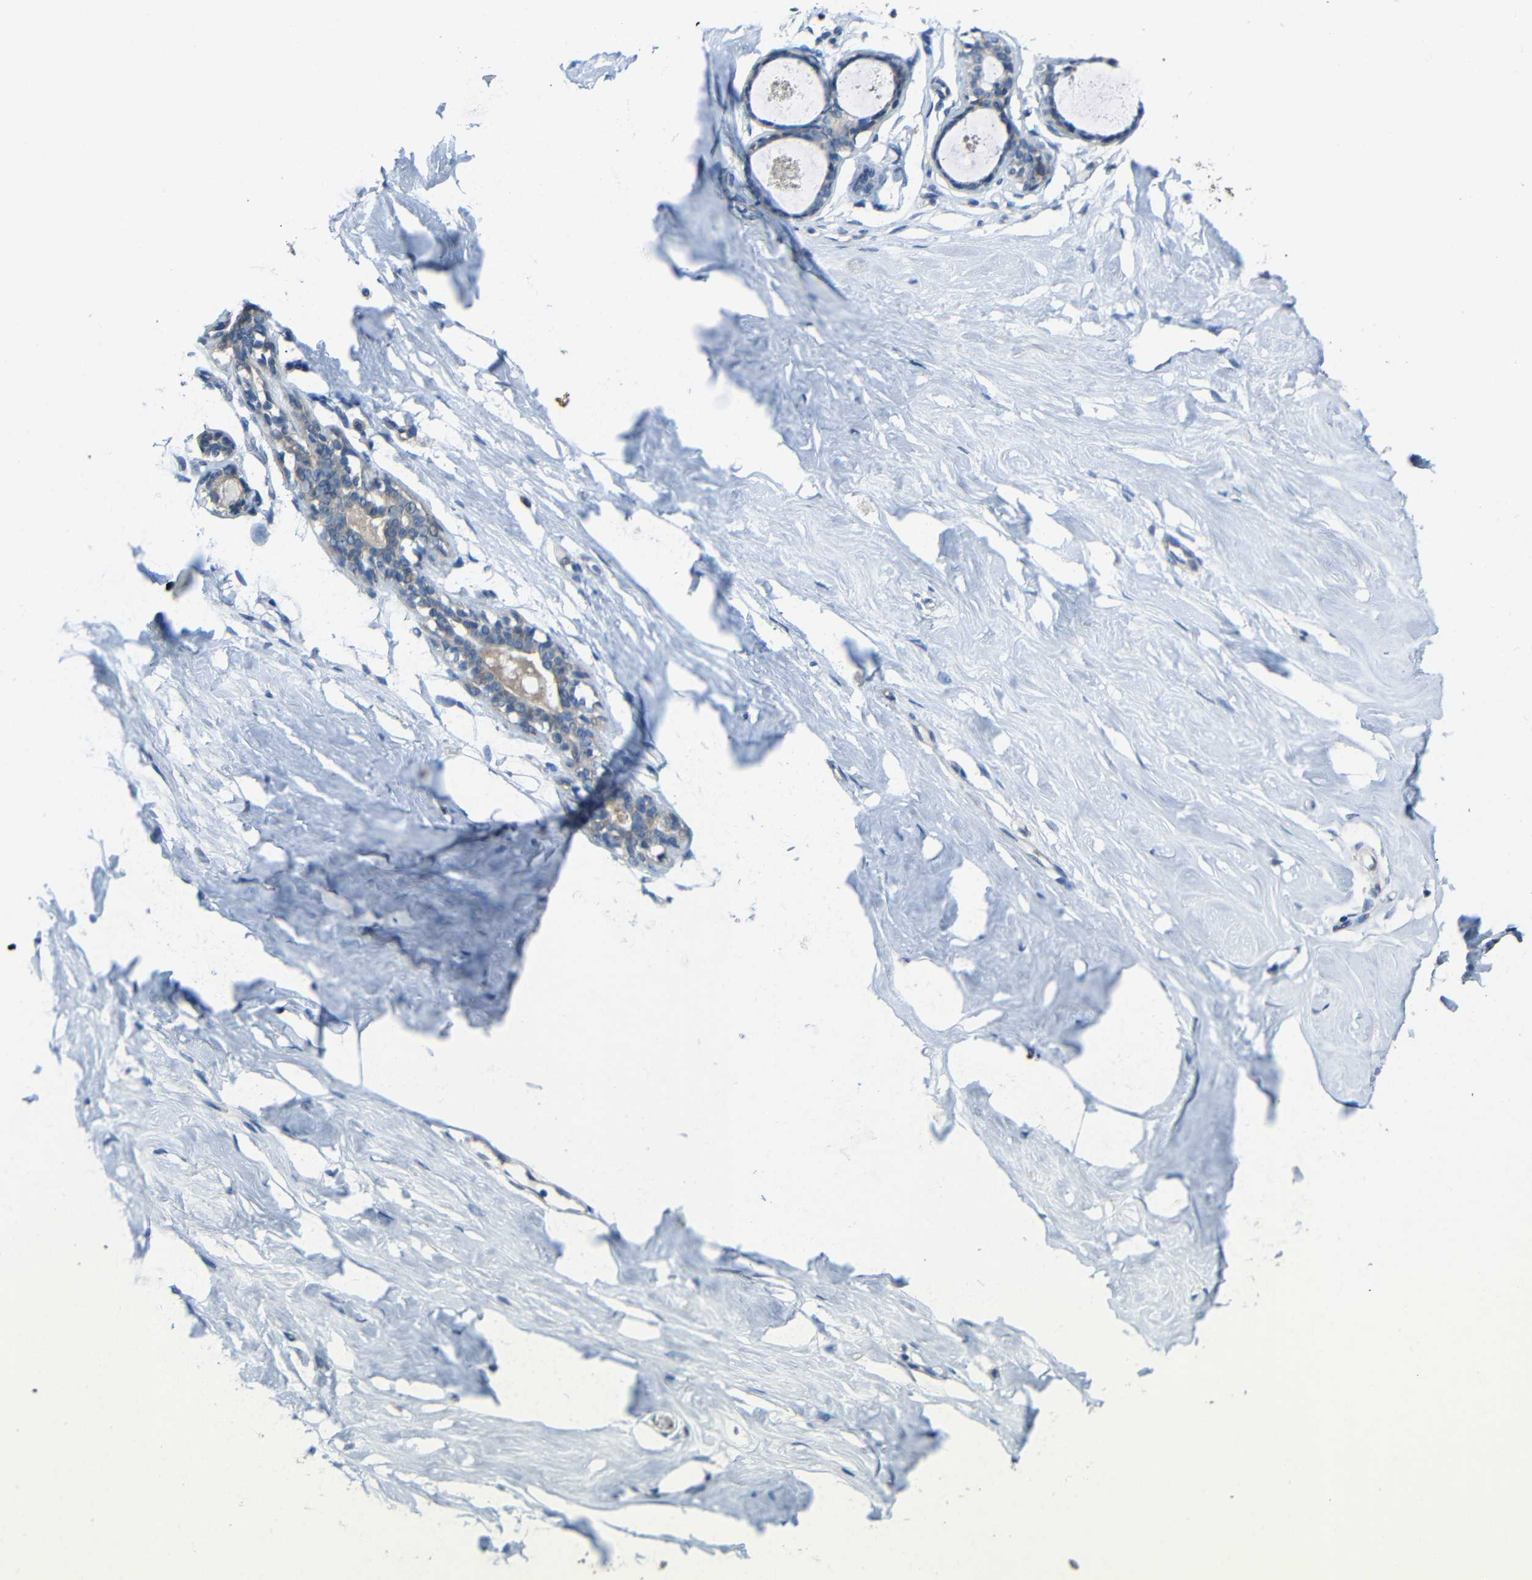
{"staining": {"intensity": "negative", "quantity": "none", "location": "none"}, "tissue": "breast", "cell_type": "Adipocytes", "image_type": "normal", "snomed": [{"axis": "morphology", "description": "Normal tissue, NOS"}, {"axis": "topography", "description": "Breast"}], "caption": "Immunohistochemistry (IHC) of benign human breast displays no staining in adipocytes.", "gene": "STBD1", "patient": {"sex": "female", "age": 23}}